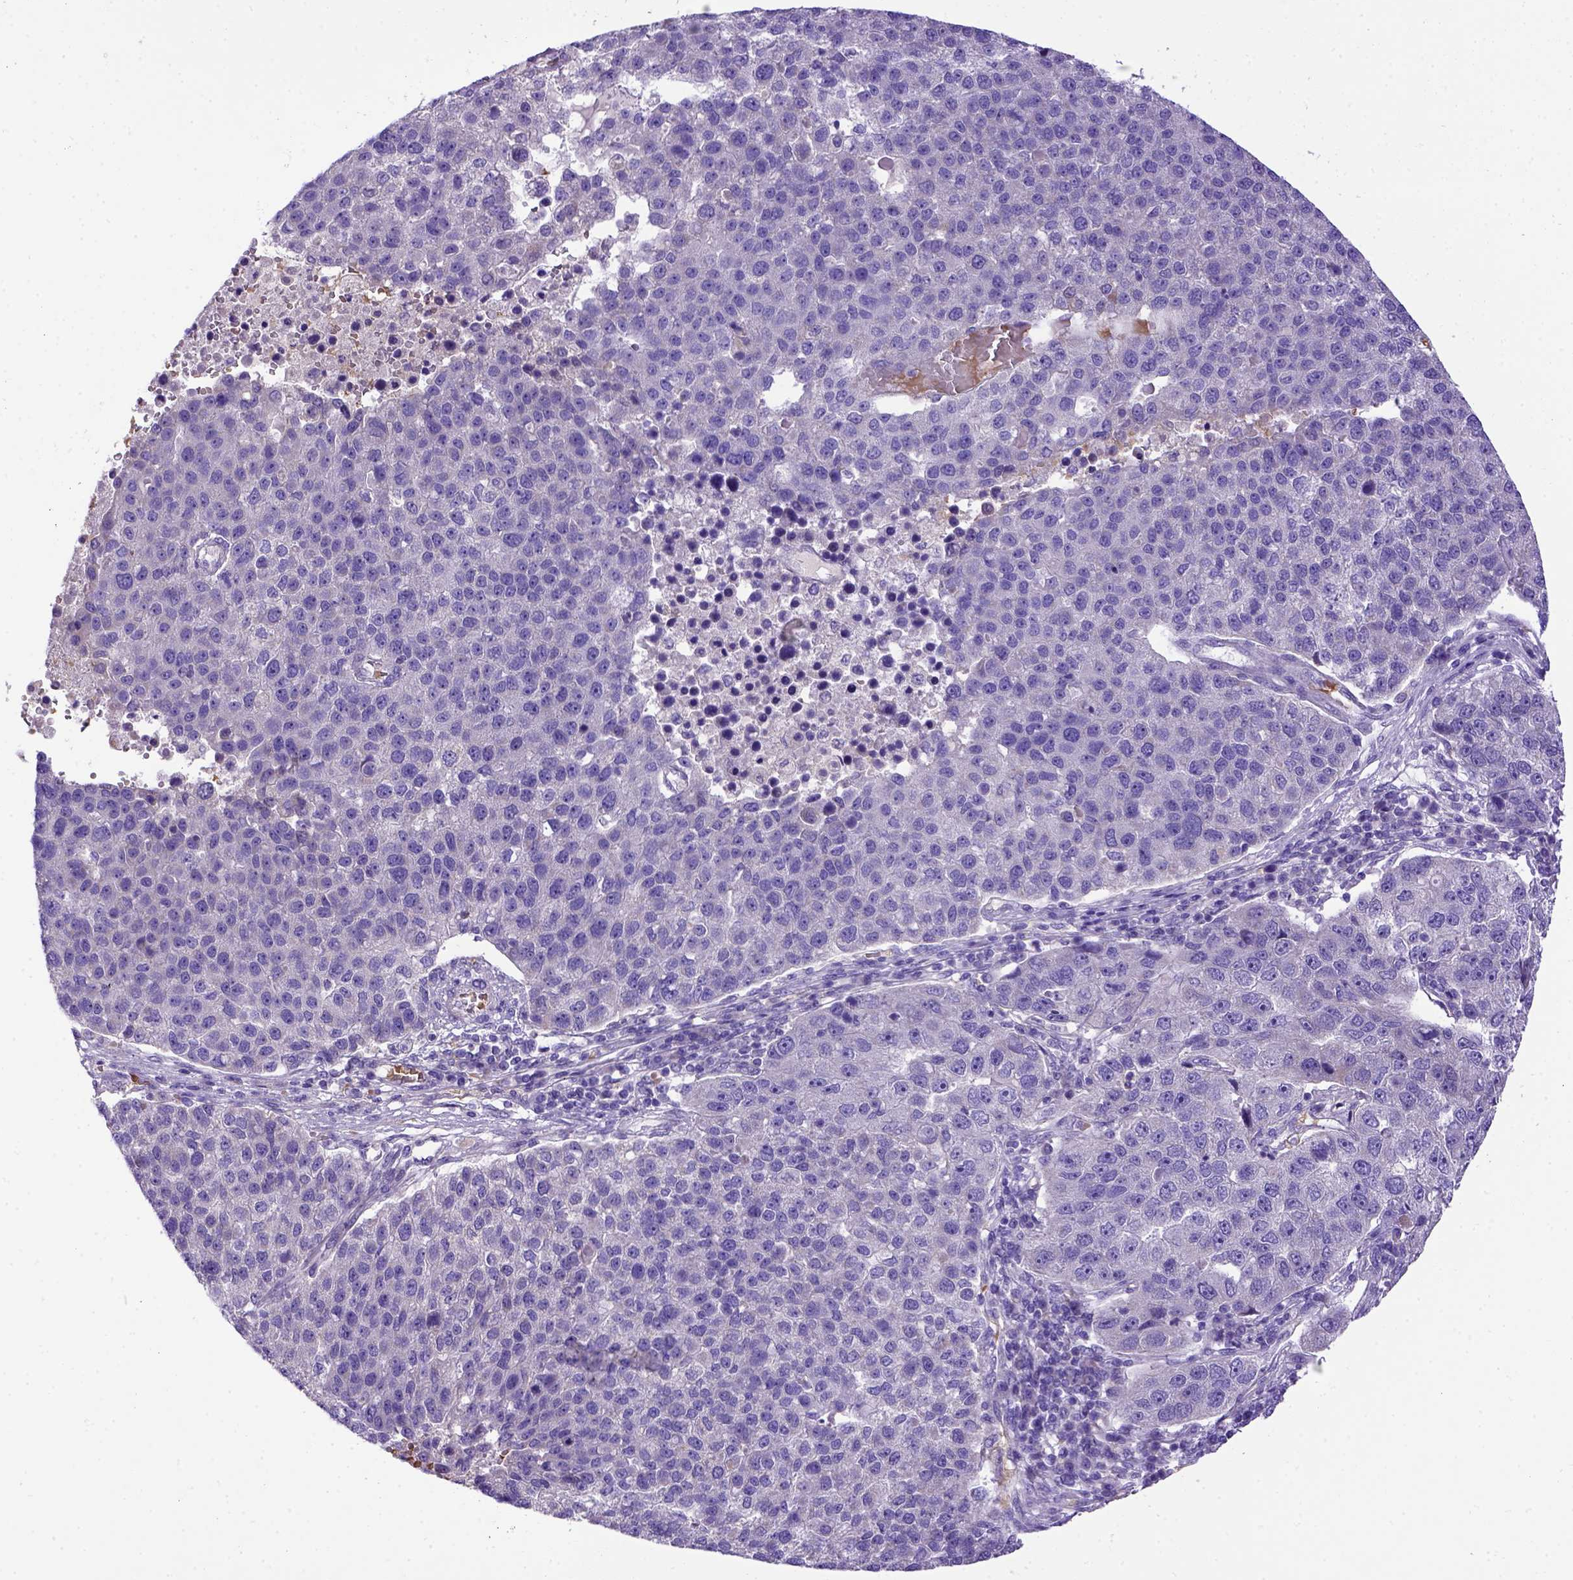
{"staining": {"intensity": "negative", "quantity": "none", "location": "none"}, "tissue": "pancreatic cancer", "cell_type": "Tumor cells", "image_type": "cancer", "snomed": [{"axis": "morphology", "description": "Adenocarcinoma, NOS"}, {"axis": "topography", "description": "Pancreas"}], "caption": "Tumor cells show no significant staining in pancreatic cancer.", "gene": "ADAM12", "patient": {"sex": "female", "age": 61}}